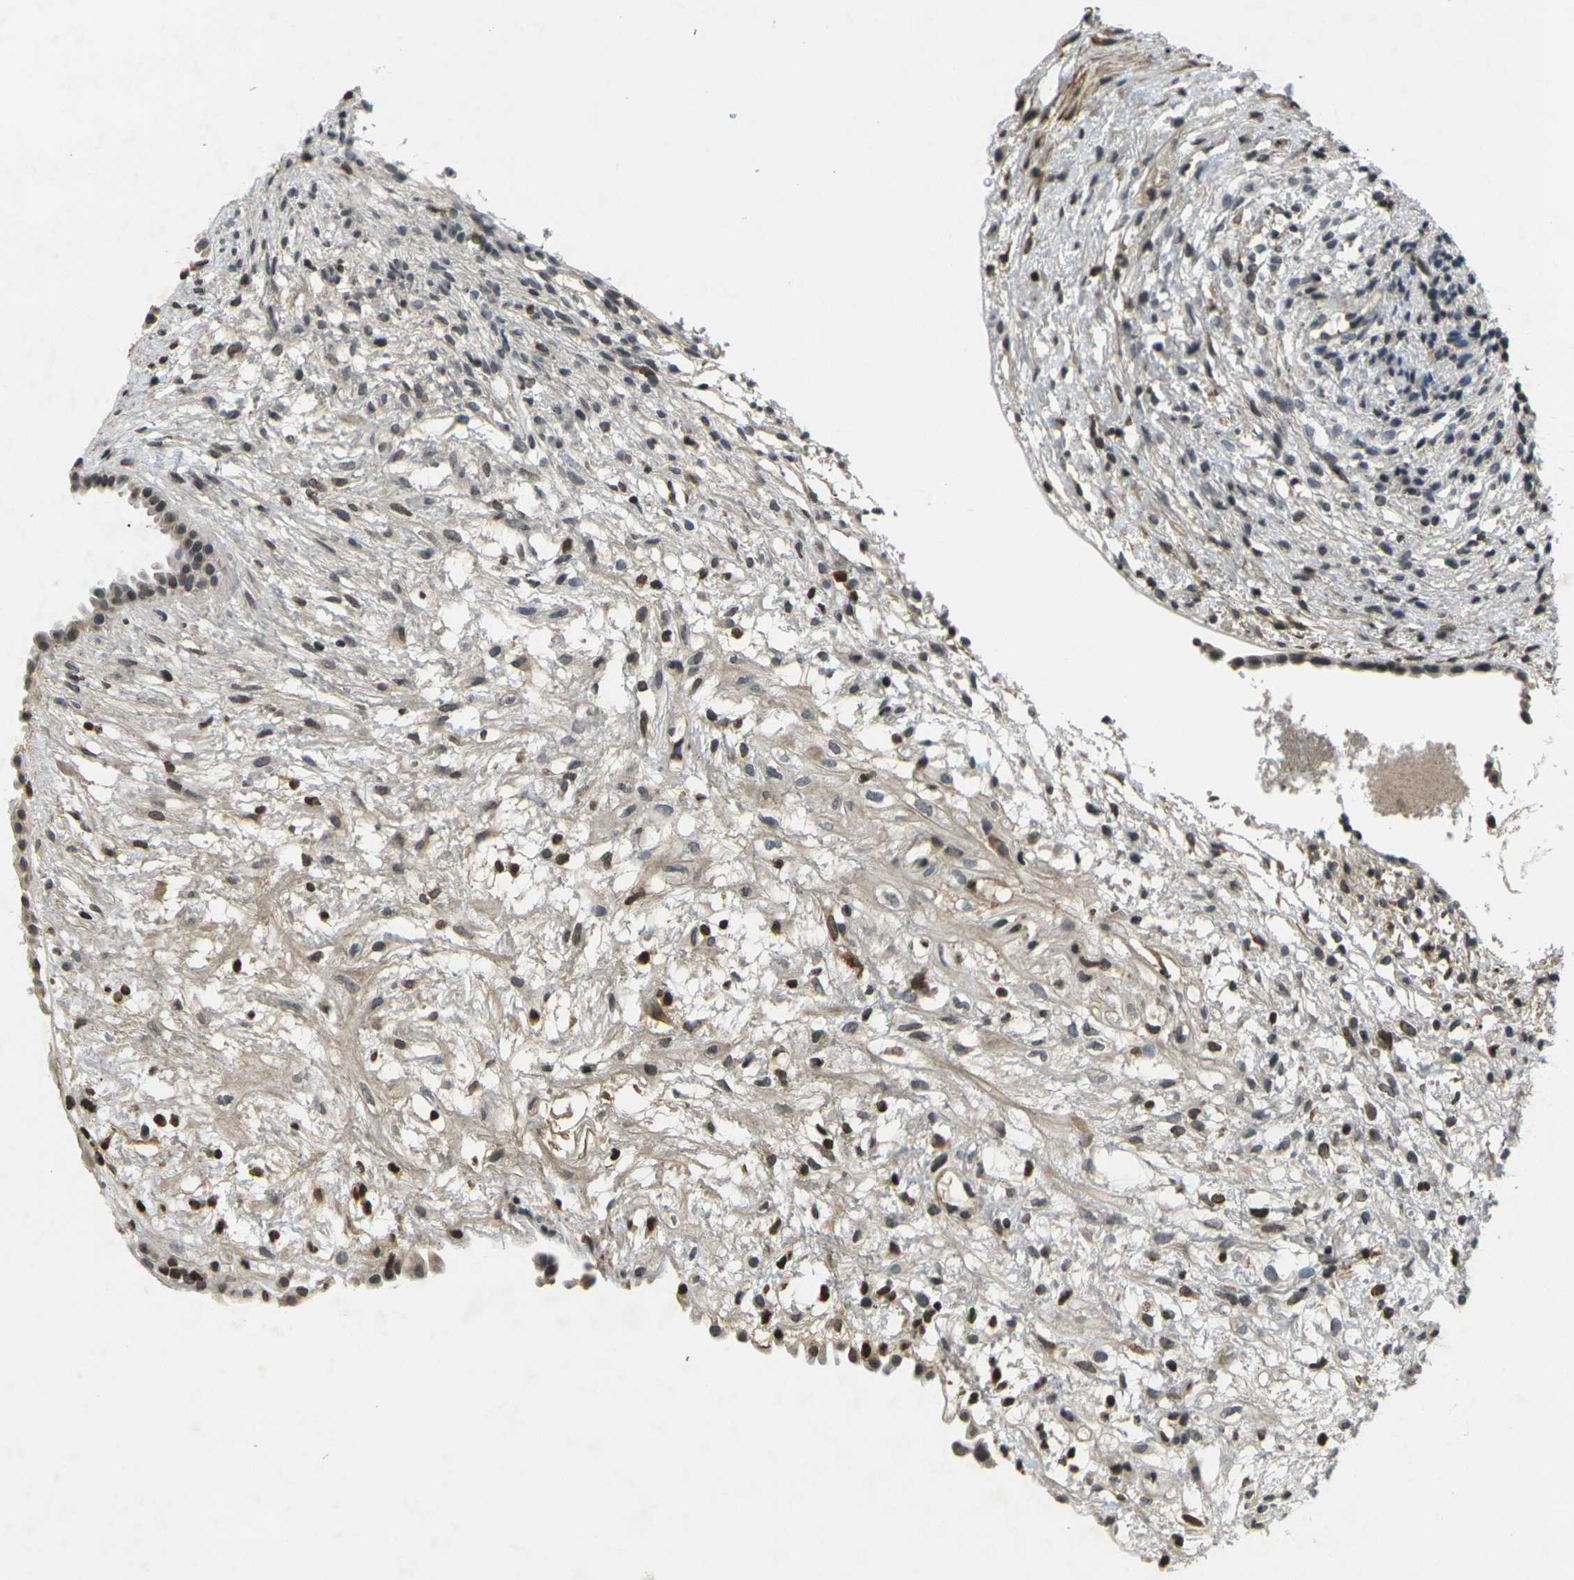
{"staining": {"intensity": "moderate", "quantity": "<25%", "location": "cytoplasmic/membranous,nuclear"}, "tissue": "ovary", "cell_type": "Ovarian stroma cells", "image_type": "normal", "snomed": [{"axis": "morphology", "description": "Normal tissue, NOS"}, {"axis": "morphology", "description": "Cyst, NOS"}, {"axis": "topography", "description": "Ovary"}], "caption": "Protein positivity by immunohistochemistry exhibits moderate cytoplasmic/membranous,nuclear positivity in approximately <25% of ovarian stroma cells in unremarkable ovary. The staining was performed using DAB (3,3'-diaminobenzidine) to visualize the protein expression in brown, while the nuclei were stained in blue with hematoxylin (Magnification: 20x).", "gene": "C1QC", "patient": {"sex": "female", "age": 18}}